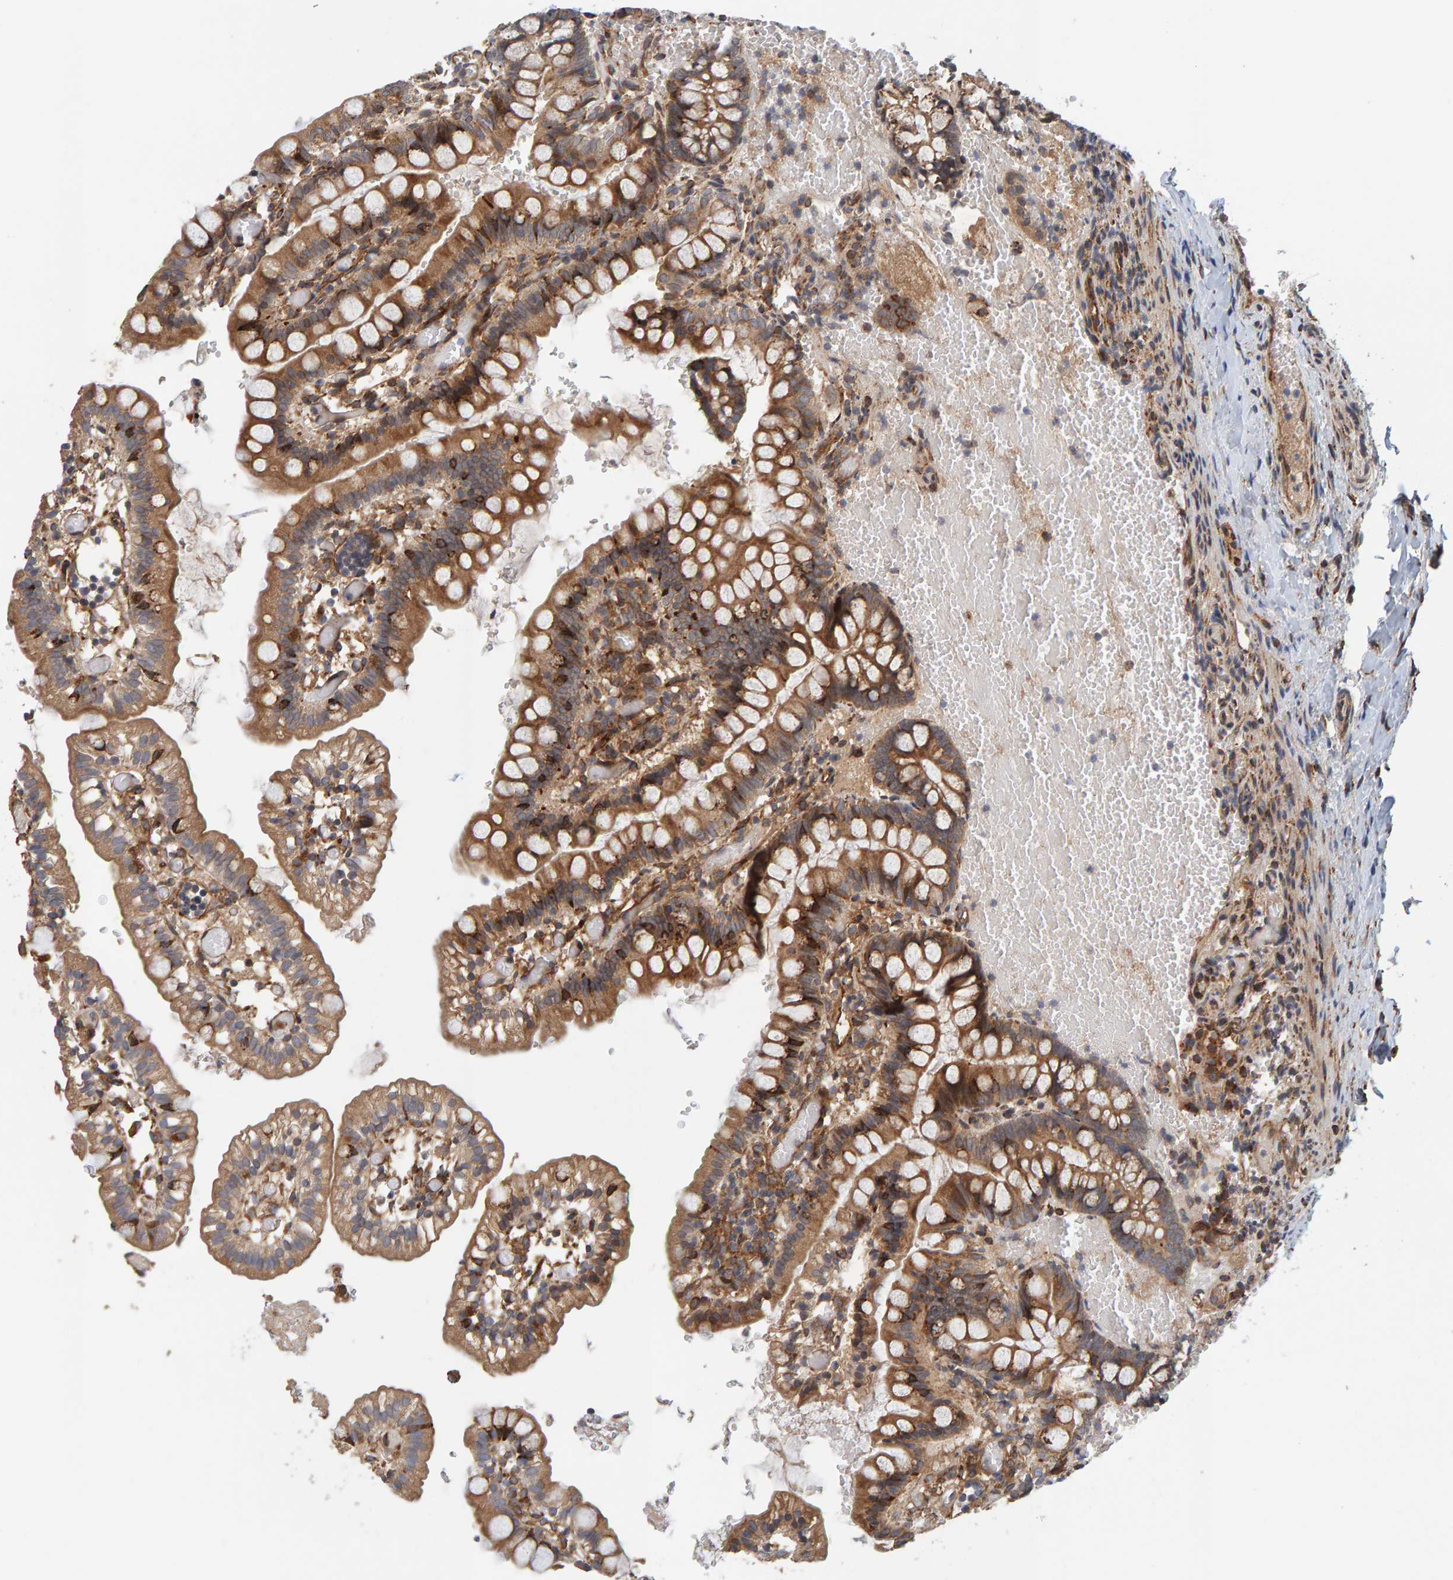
{"staining": {"intensity": "strong", "quantity": ">75%", "location": "cytoplasmic/membranous"}, "tissue": "small intestine", "cell_type": "Glandular cells", "image_type": "normal", "snomed": [{"axis": "morphology", "description": "Normal tissue, NOS"}, {"axis": "morphology", "description": "Developmental malformation"}, {"axis": "topography", "description": "Small intestine"}], "caption": "A micrograph of small intestine stained for a protein reveals strong cytoplasmic/membranous brown staining in glandular cells.", "gene": "BAIAP2", "patient": {"sex": "male"}}